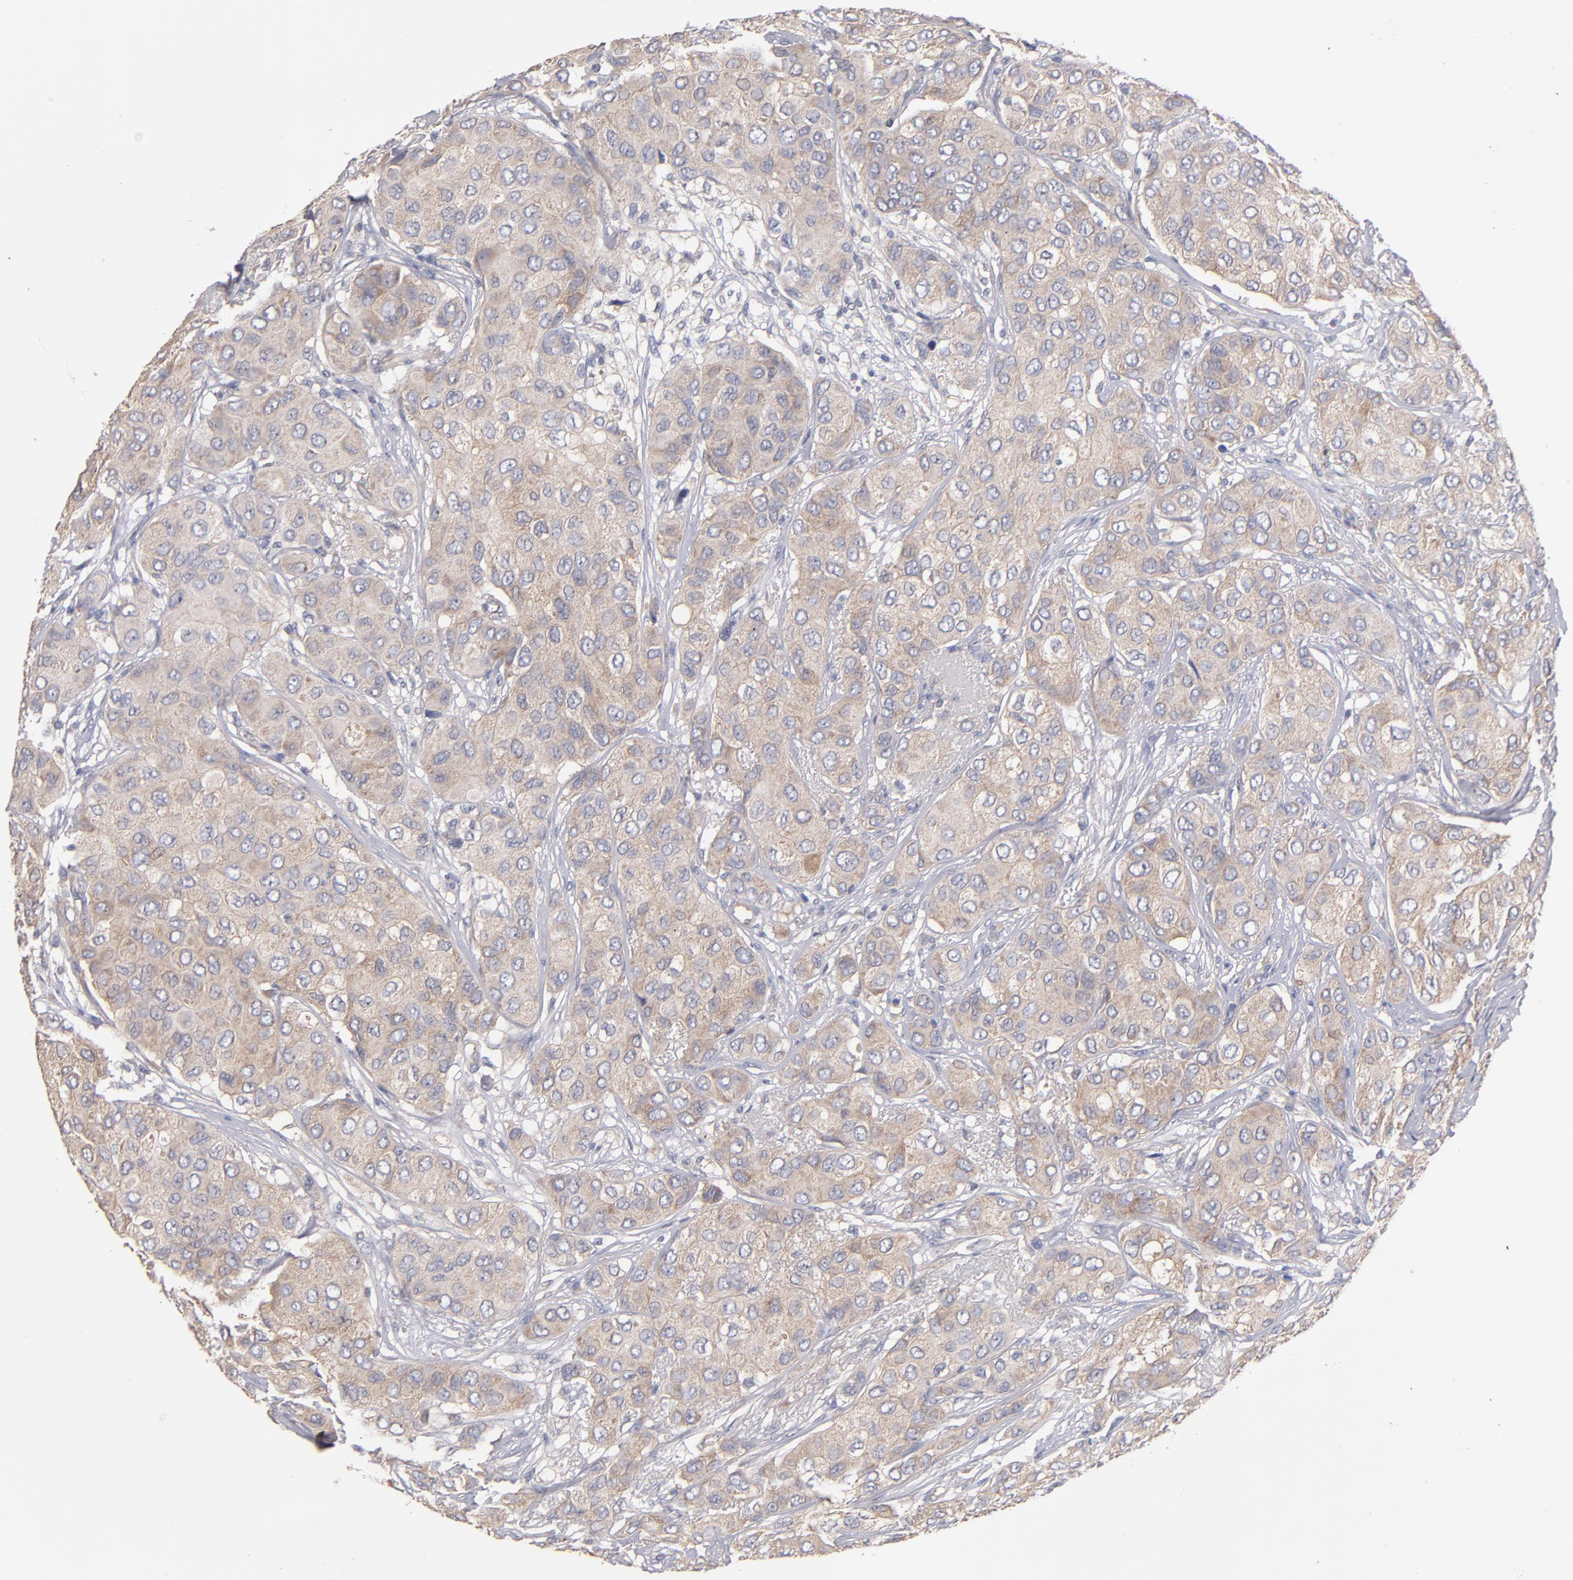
{"staining": {"intensity": "weak", "quantity": ">75%", "location": "cytoplasmic/membranous"}, "tissue": "breast cancer", "cell_type": "Tumor cells", "image_type": "cancer", "snomed": [{"axis": "morphology", "description": "Duct carcinoma"}, {"axis": "topography", "description": "Breast"}], "caption": "Breast cancer (invasive ductal carcinoma) was stained to show a protein in brown. There is low levels of weak cytoplasmic/membranous staining in approximately >75% of tumor cells.", "gene": "DACT1", "patient": {"sex": "female", "age": 68}}